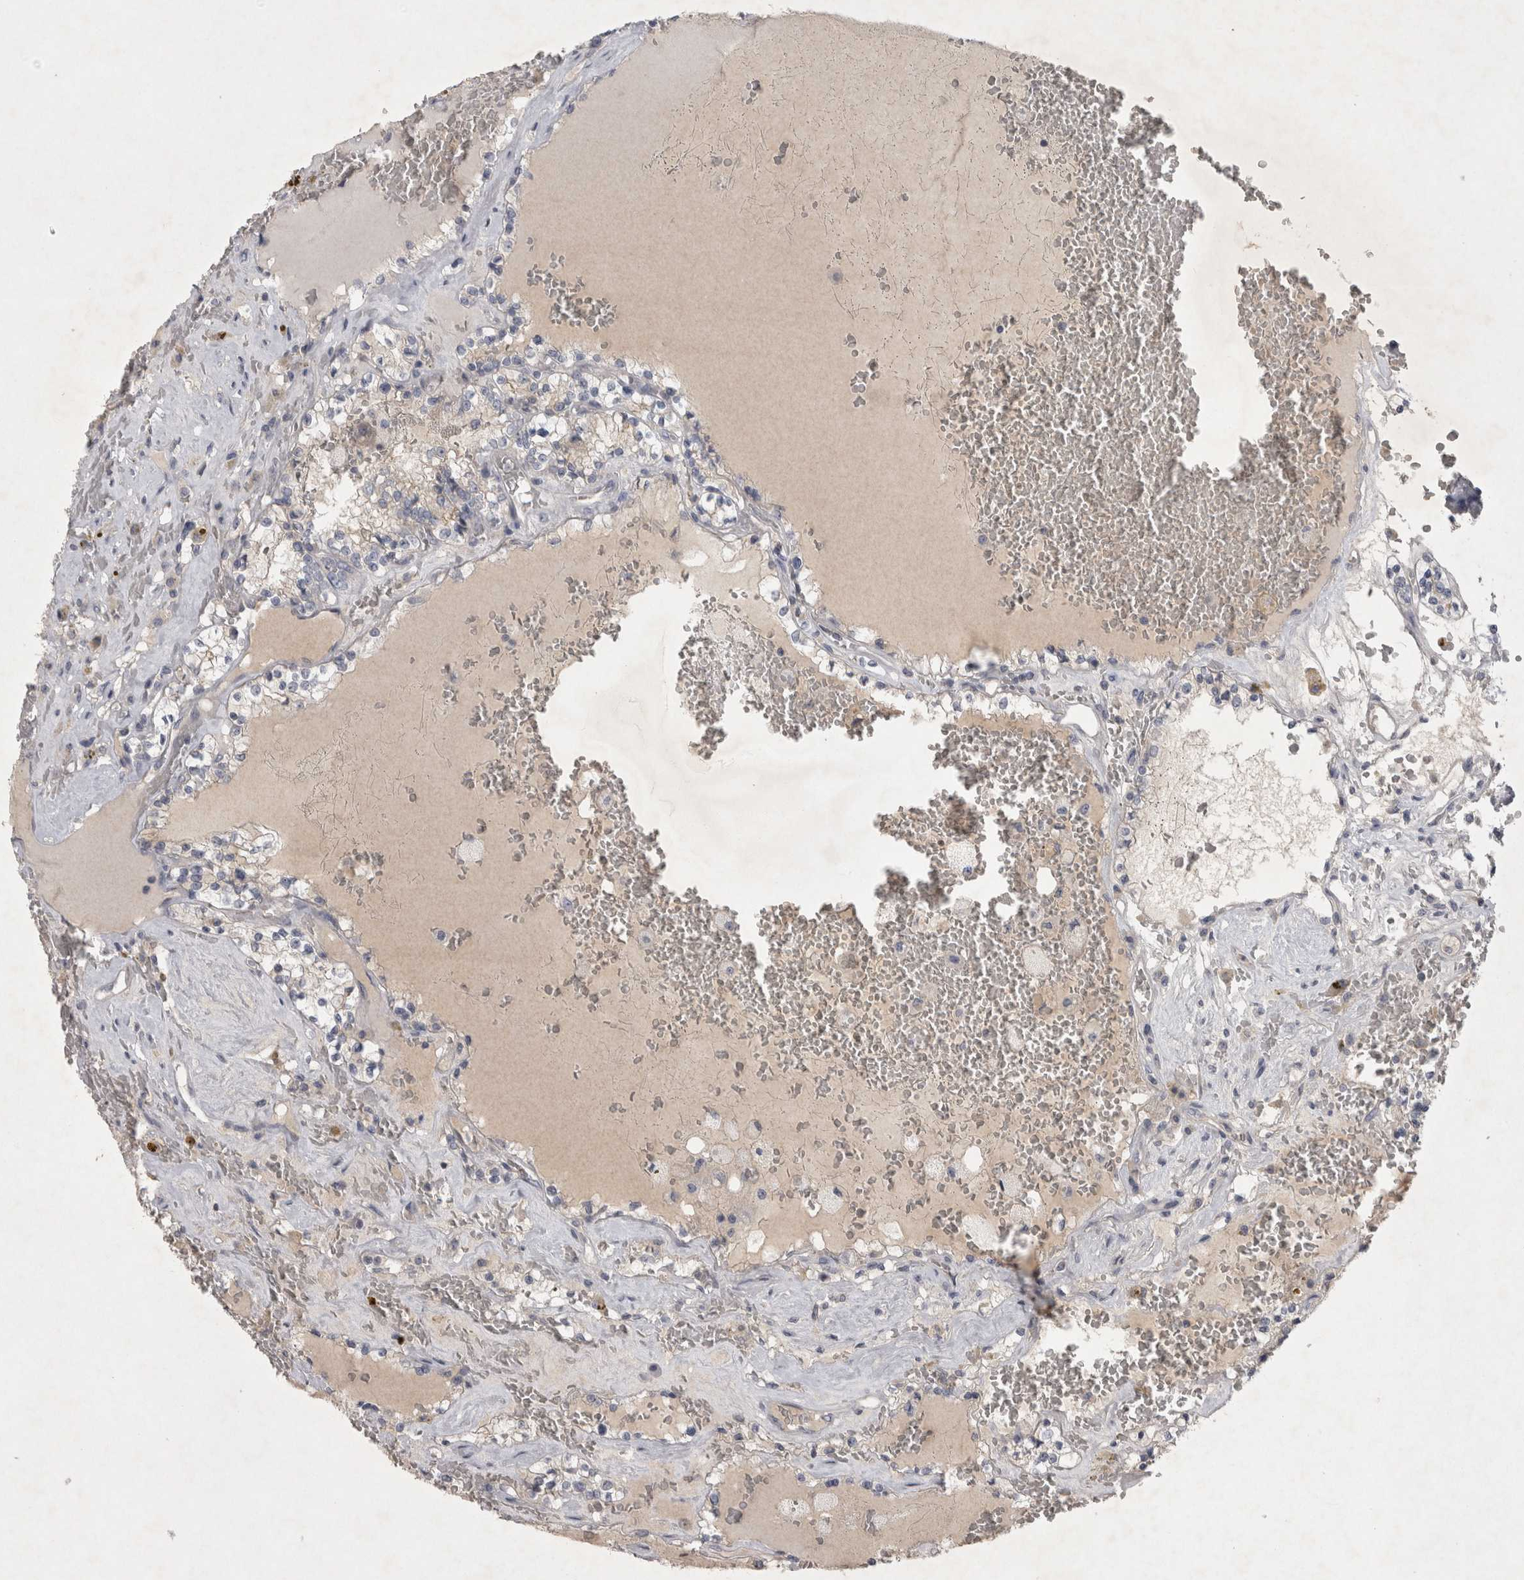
{"staining": {"intensity": "negative", "quantity": "none", "location": "none"}, "tissue": "renal cancer", "cell_type": "Tumor cells", "image_type": "cancer", "snomed": [{"axis": "morphology", "description": "Adenocarcinoma, NOS"}, {"axis": "topography", "description": "Kidney"}], "caption": "High power microscopy photomicrograph of an immunohistochemistry micrograph of renal cancer, revealing no significant expression in tumor cells.", "gene": "ENPP7", "patient": {"sex": "female", "age": 56}}